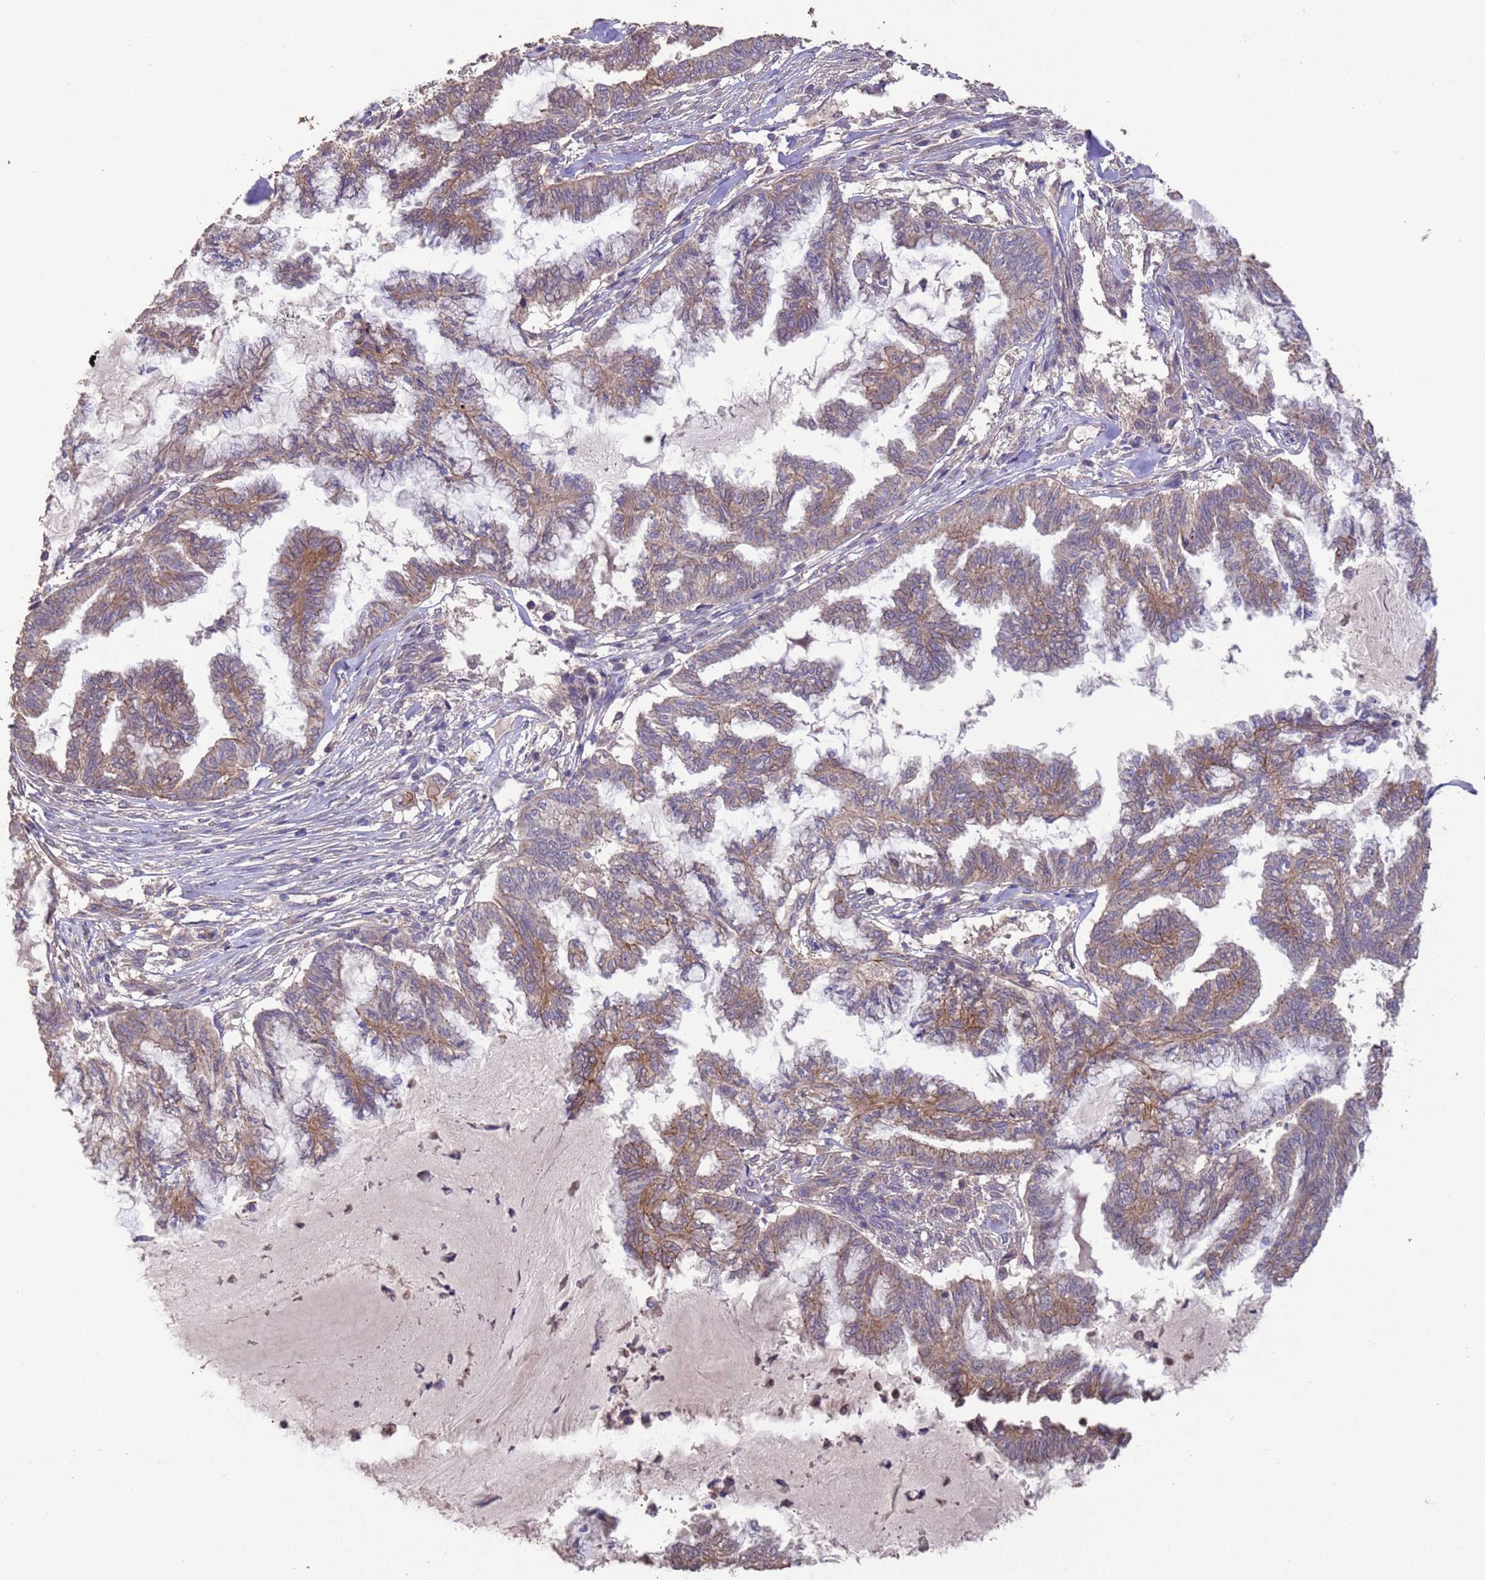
{"staining": {"intensity": "moderate", "quantity": ">75%", "location": "cytoplasmic/membranous"}, "tissue": "endometrial cancer", "cell_type": "Tumor cells", "image_type": "cancer", "snomed": [{"axis": "morphology", "description": "Adenocarcinoma, NOS"}, {"axis": "topography", "description": "Endometrium"}], "caption": "Endometrial cancer (adenocarcinoma) stained for a protein (brown) demonstrates moderate cytoplasmic/membranous positive positivity in about >75% of tumor cells.", "gene": "SLC9B2", "patient": {"sex": "female", "age": 86}}